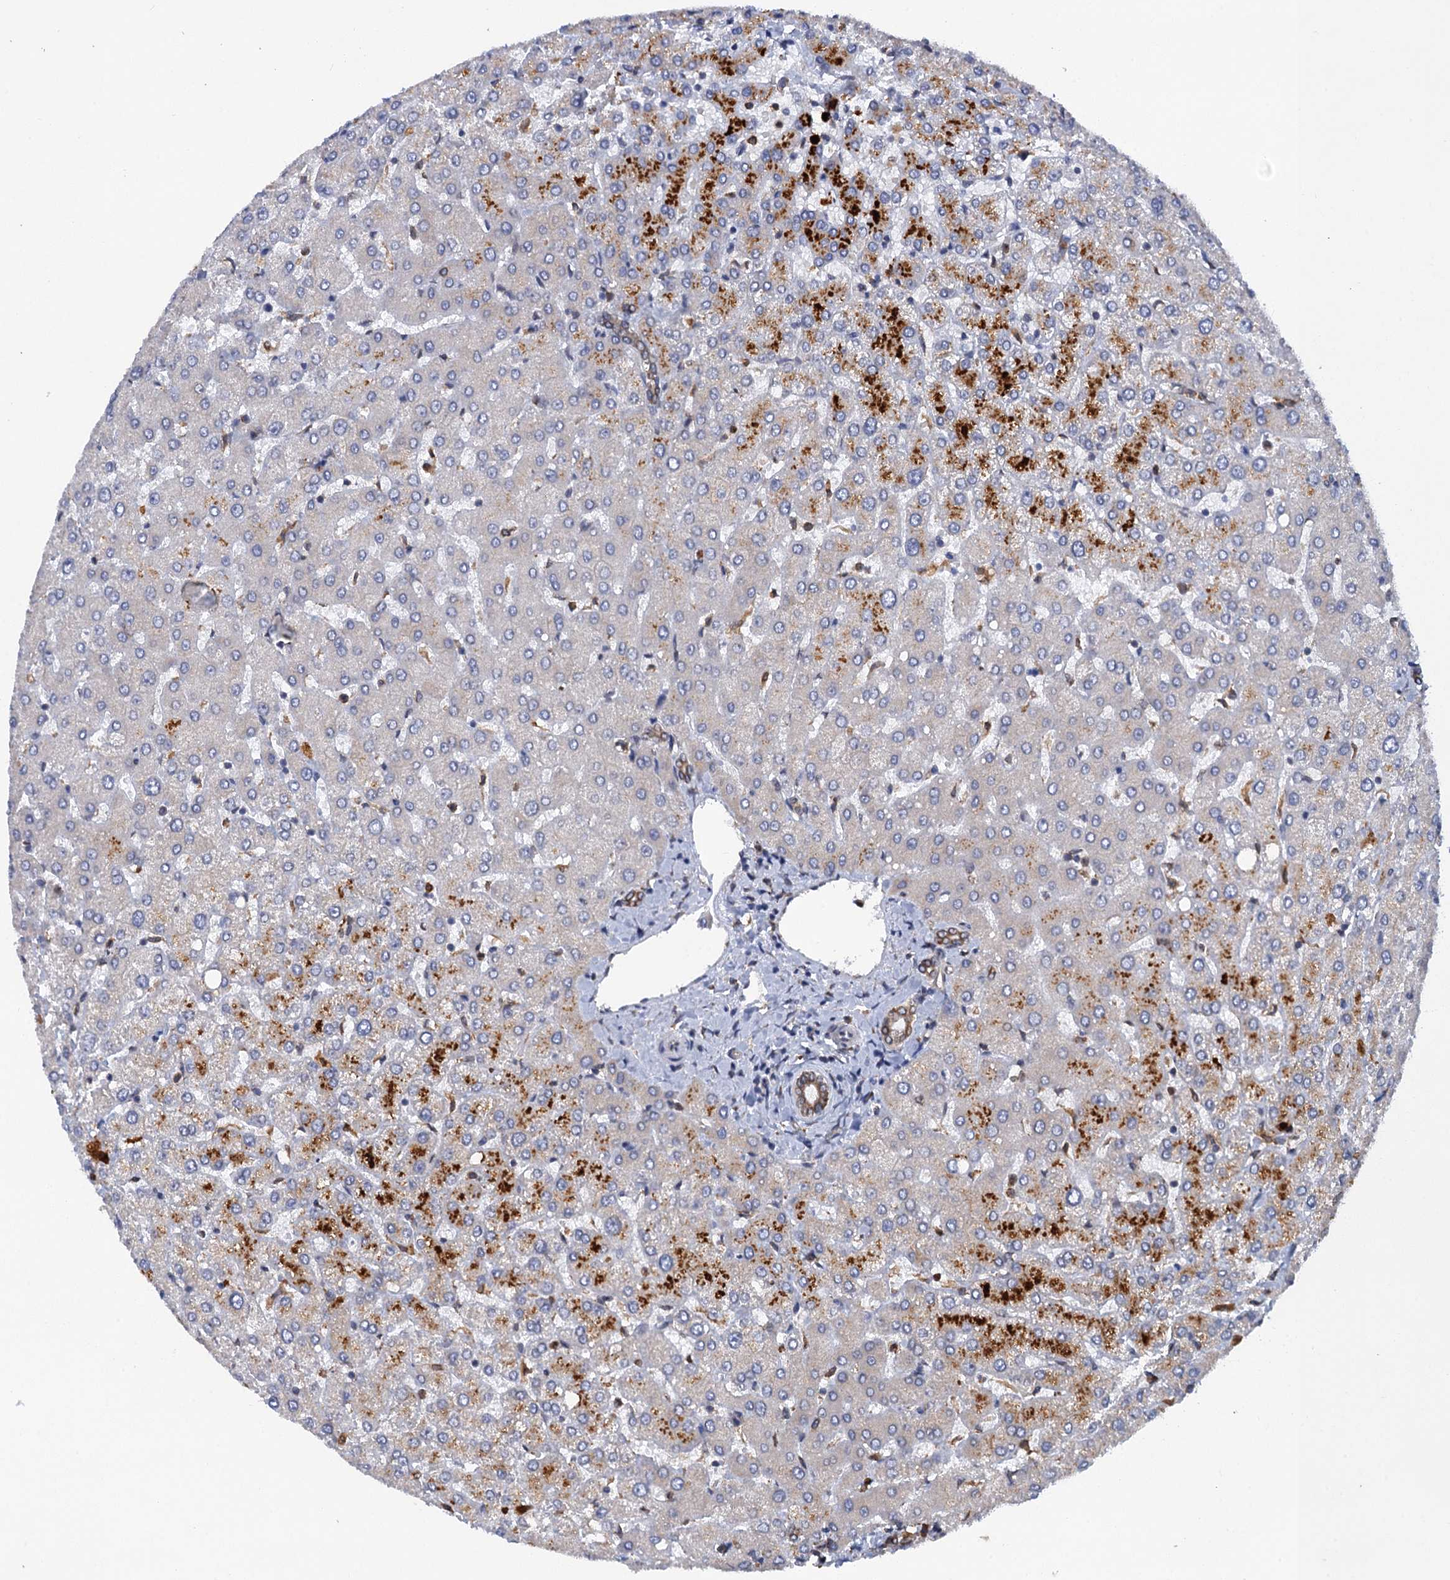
{"staining": {"intensity": "weak", "quantity": ">75%", "location": "cytoplasmic/membranous"}, "tissue": "liver", "cell_type": "Cholangiocytes", "image_type": "normal", "snomed": [{"axis": "morphology", "description": "Normal tissue, NOS"}, {"axis": "topography", "description": "Liver"}], "caption": "The immunohistochemical stain highlights weak cytoplasmic/membranous staining in cholangiocytes of benign liver.", "gene": "ARMC5", "patient": {"sex": "female", "age": 54}}